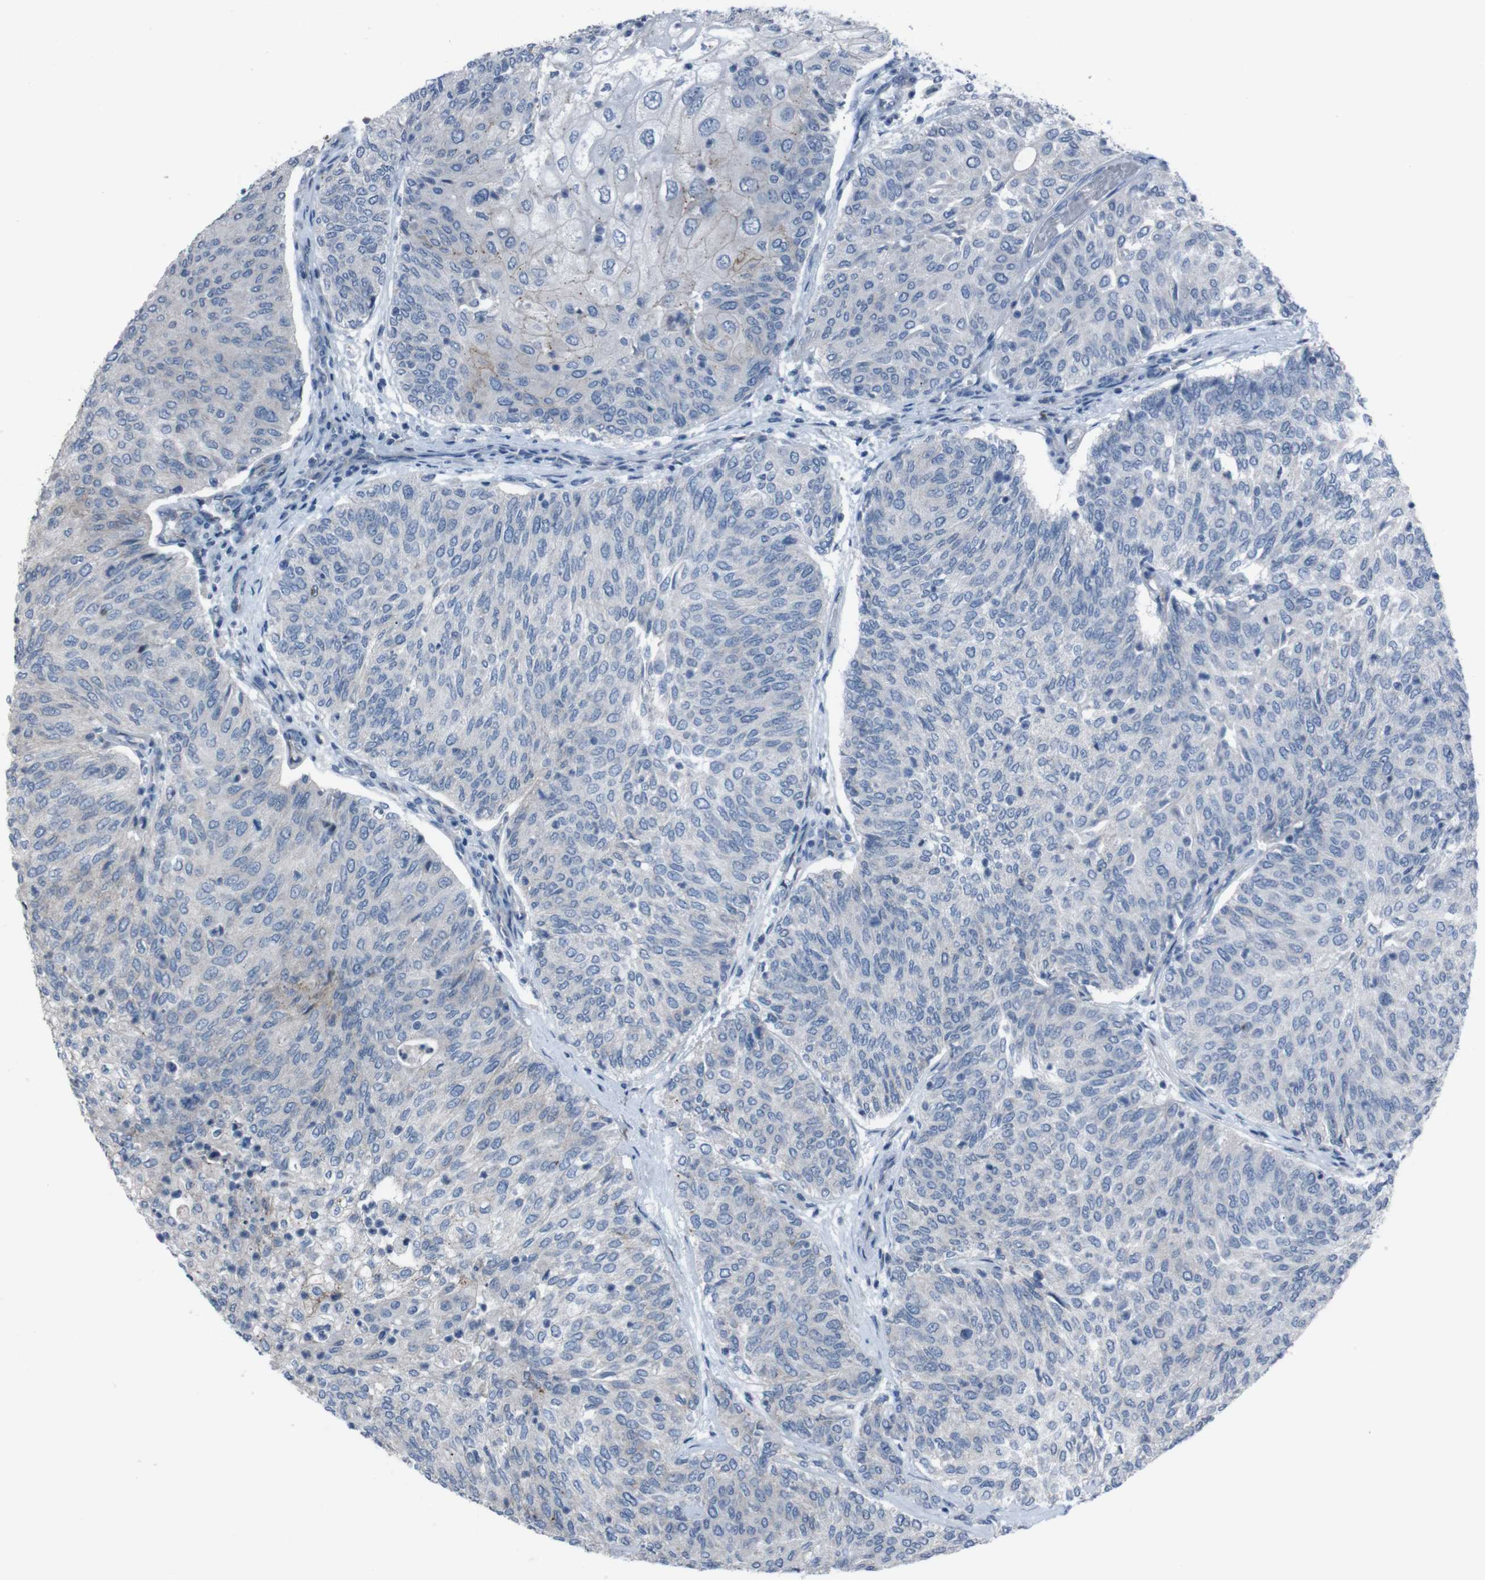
{"staining": {"intensity": "negative", "quantity": "none", "location": "none"}, "tissue": "urothelial cancer", "cell_type": "Tumor cells", "image_type": "cancer", "snomed": [{"axis": "morphology", "description": "Urothelial carcinoma, Low grade"}, {"axis": "topography", "description": "Urinary bladder"}], "caption": "Tumor cells are negative for brown protein staining in urothelial cancer.", "gene": "EFNA5", "patient": {"sex": "female", "age": 79}}